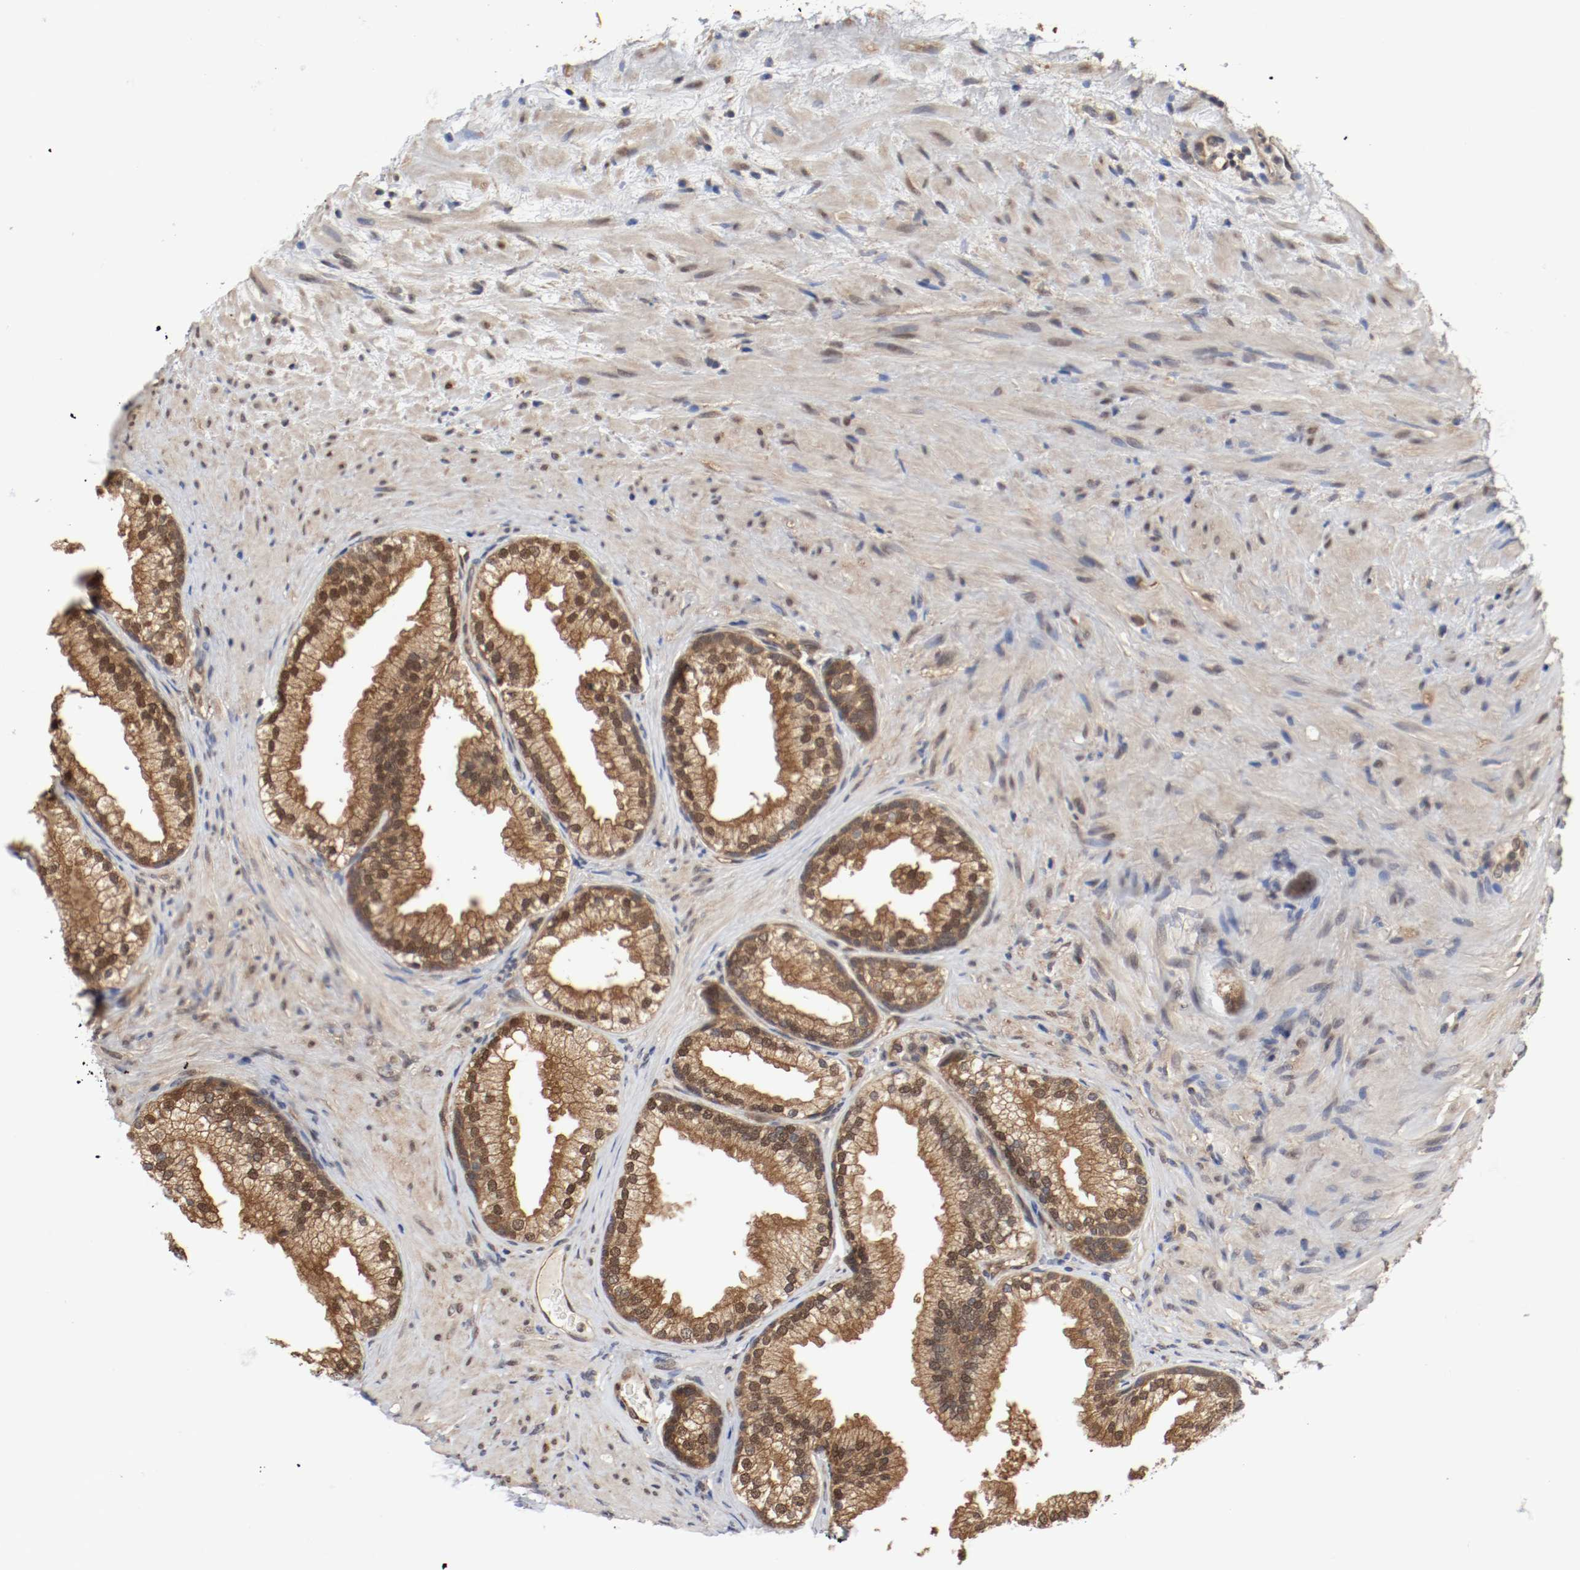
{"staining": {"intensity": "moderate", "quantity": ">75%", "location": "cytoplasmic/membranous,nuclear"}, "tissue": "prostate", "cell_type": "Glandular cells", "image_type": "normal", "snomed": [{"axis": "morphology", "description": "Normal tissue, NOS"}, {"axis": "topography", "description": "Prostate"}], "caption": "This micrograph exhibits unremarkable prostate stained with immunohistochemistry to label a protein in brown. The cytoplasmic/membranous,nuclear of glandular cells show moderate positivity for the protein. Nuclei are counter-stained blue.", "gene": "AFG3L2", "patient": {"sex": "male", "age": 76}}